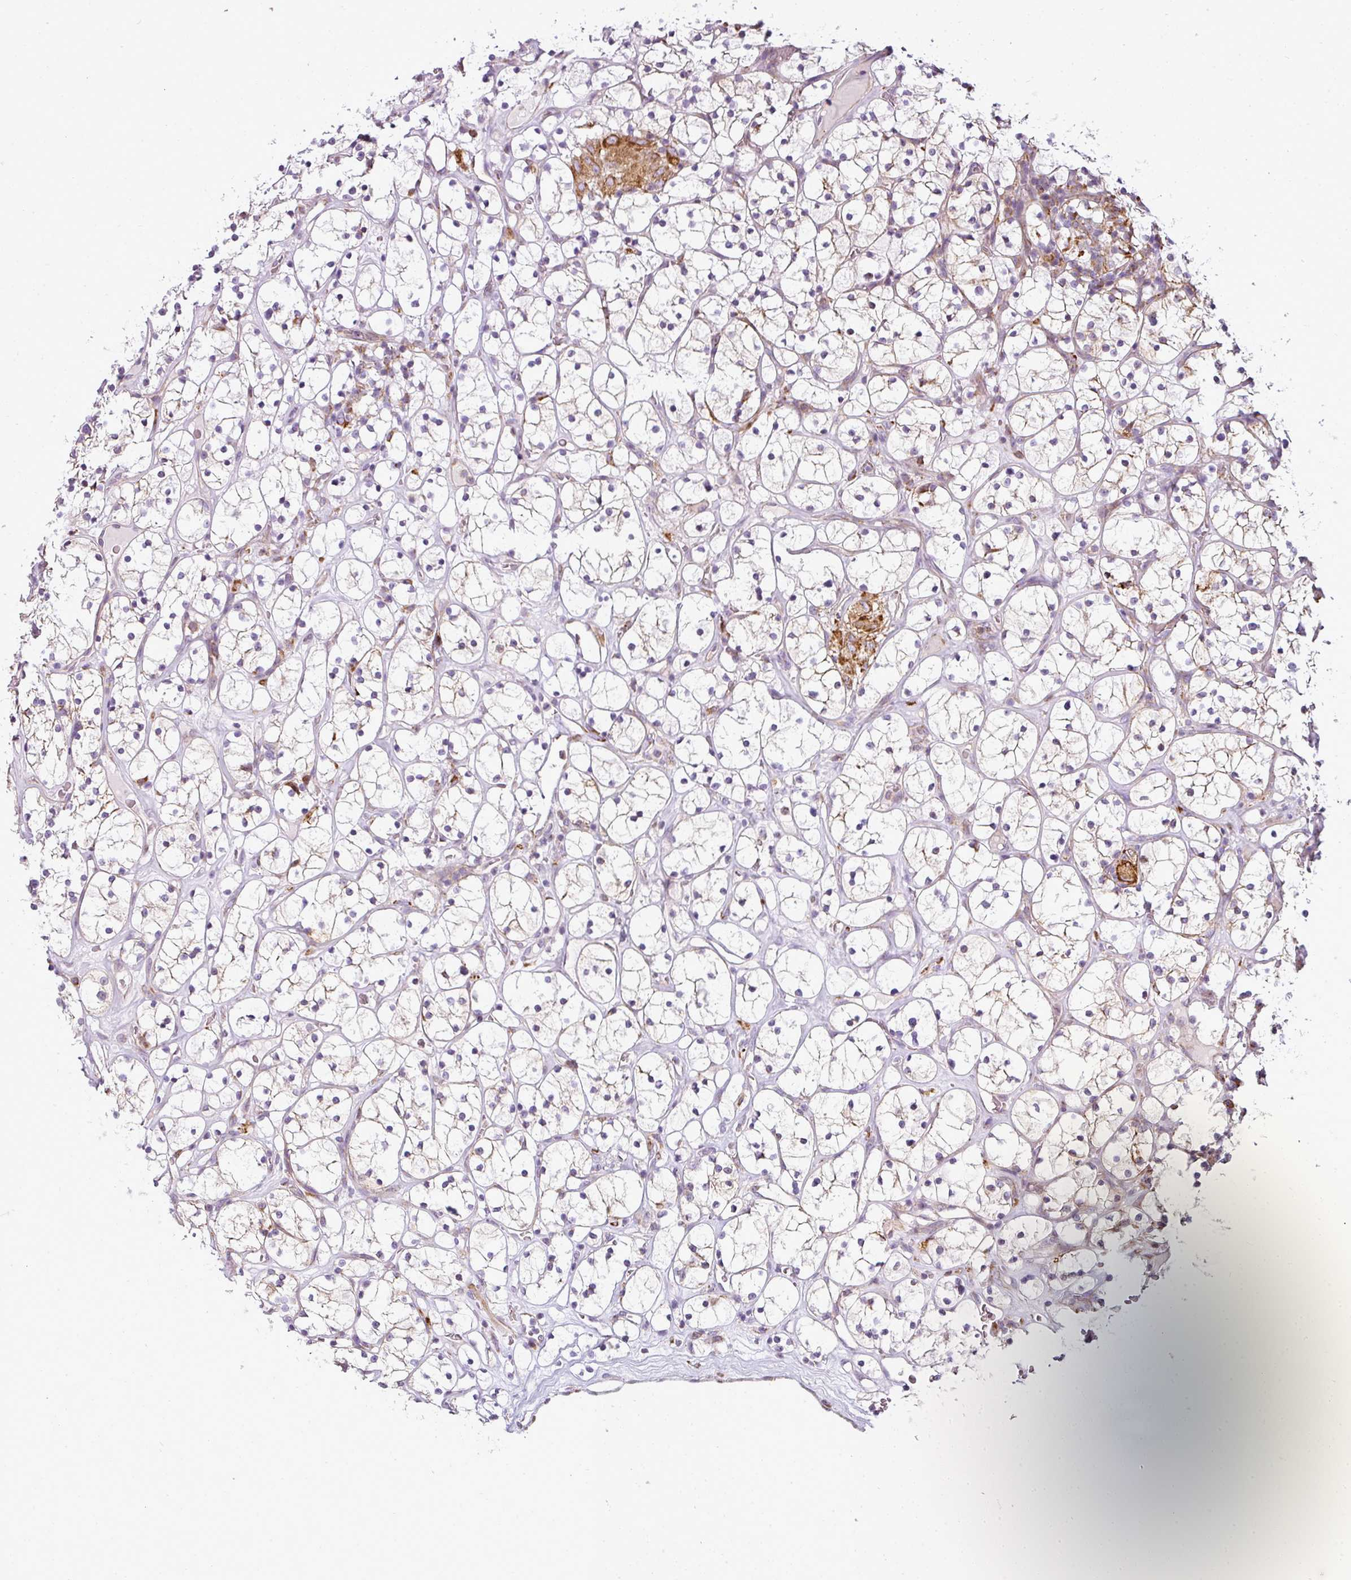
{"staining": {"intensity": "moderate", "quantity": "25%-75%", "location": "cytoplasmic/membranous"}, "tissue": "renal cancer", "cell_type": "Tumor cells", "image_type": "cancer", "snomed": [{"axis": "morphology", "description": "Adenocarcinoma, NOS"}, {"axis": "topography", "description": "Kidney"}], "caption": "IHC photomicrograph of neoplastic tissue: human renal cancer (adenocarcinoma) stained using IHC exhibits medium levels of moderate protein expression localized specifically in the cytoplasmic/membranous of tumor cells, appearing as a cytoplasmic/membranous brown color.", "gene": "ANKRD18A", "patient": {"sex": "female", "age": 64}}